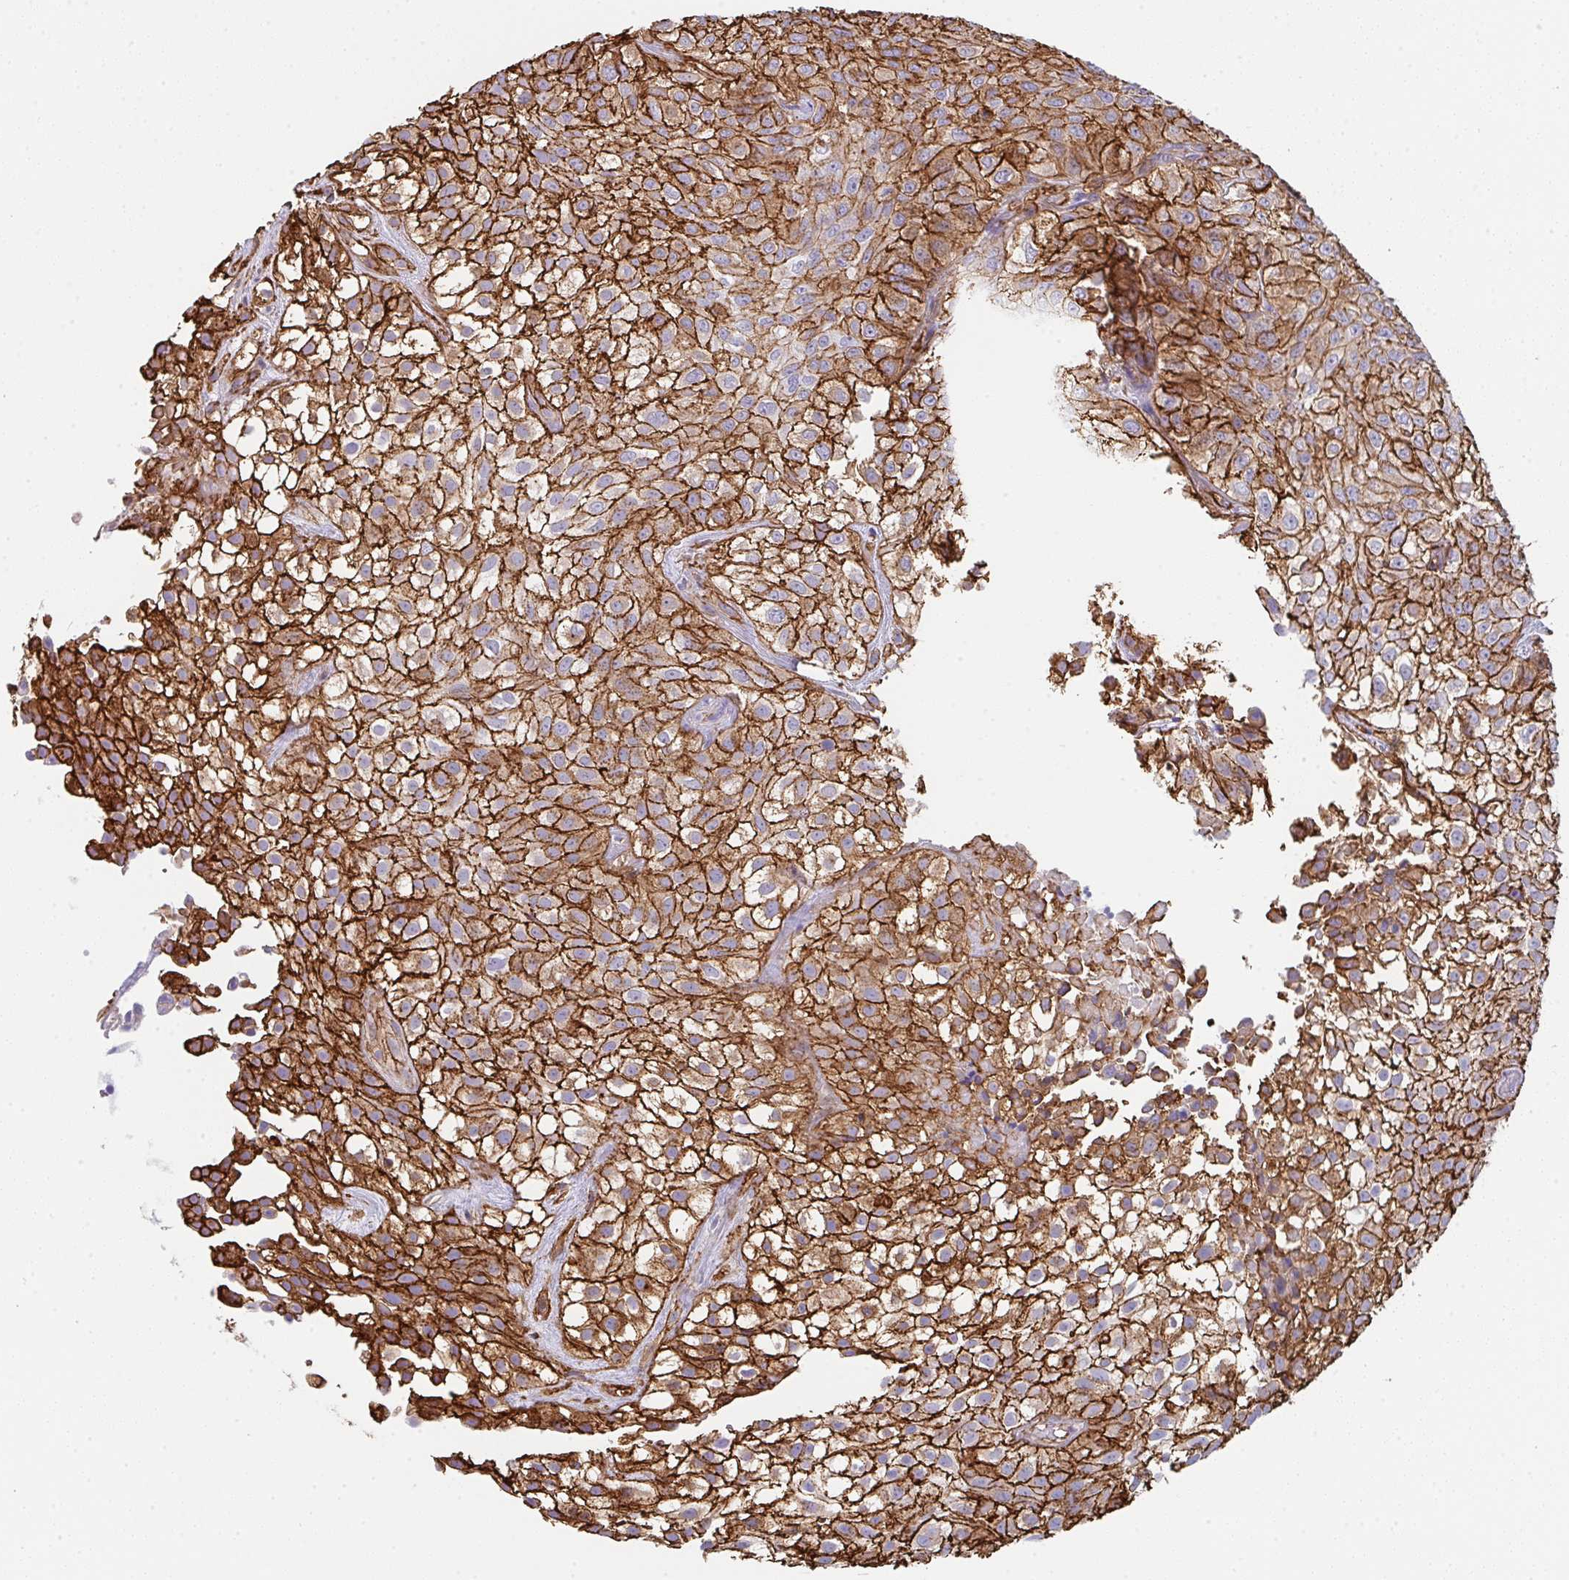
{"staining": {"intensity": "strong", "quantity": ">75%", "location": "cytoplasmic/membranous"}, "tissue": "urothelial cancer", "cell_type": "Tumor cells", "image_type": "cancer", "snomed": [{"axis": "morphology", "description": "Urothelial carcinoma, High grade"}, {"axis": "topography", "description": "Urinary bladder"}], "caption": "IHC image of human urothelial cancer stained for a protein (brown), which displays high levels of strong cytoplasmic/membranous positivity in approximately >75% of tumor cells.", "gene": "DBN1", "patient": {"sex": "male", "age": 56}}